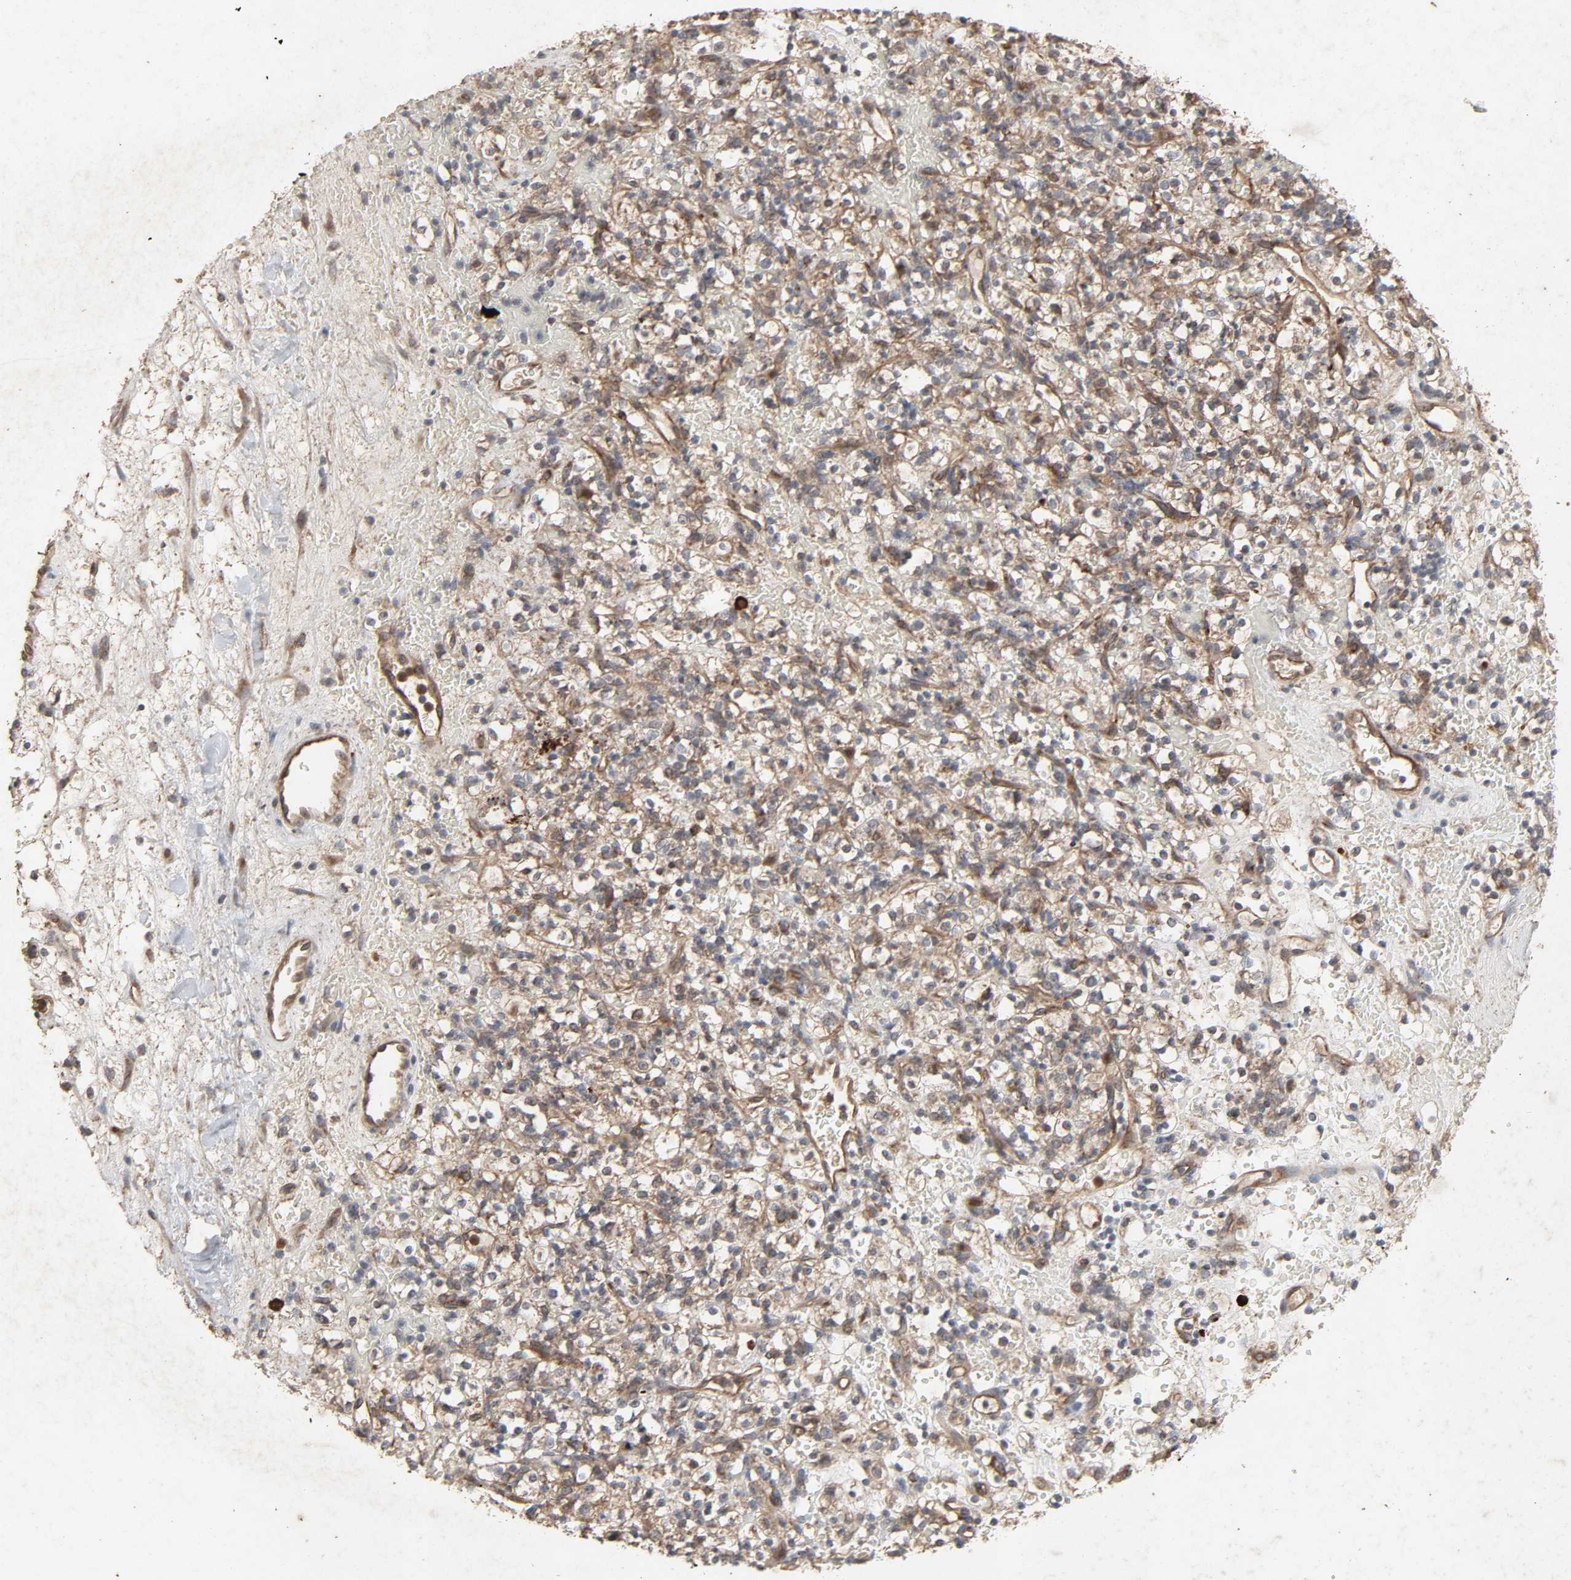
{"staining": {"intensity": "weak", "quantity": ">75%", "location": "cytoplasmic/membranous"}, "tissue": "renal cancer", "cell_type": "Tumor cells", "image_type": "cancer", "snomed": [{"axis": "morphology", "description": "Normal tissue, NOS"}, {"axis": "morphology", "description": "Adenocarcinoma, NOS"}, {"axis": "topography", "description": "Kidney"}], "caption": "Brown immunohistochemical staining in renal cancer demonstrates weak cytoplasmic/membranous expression in approximately >75% of tumor cells.", "gene": "ADCY4", "patient": {"sex": "female", "age": 72}}